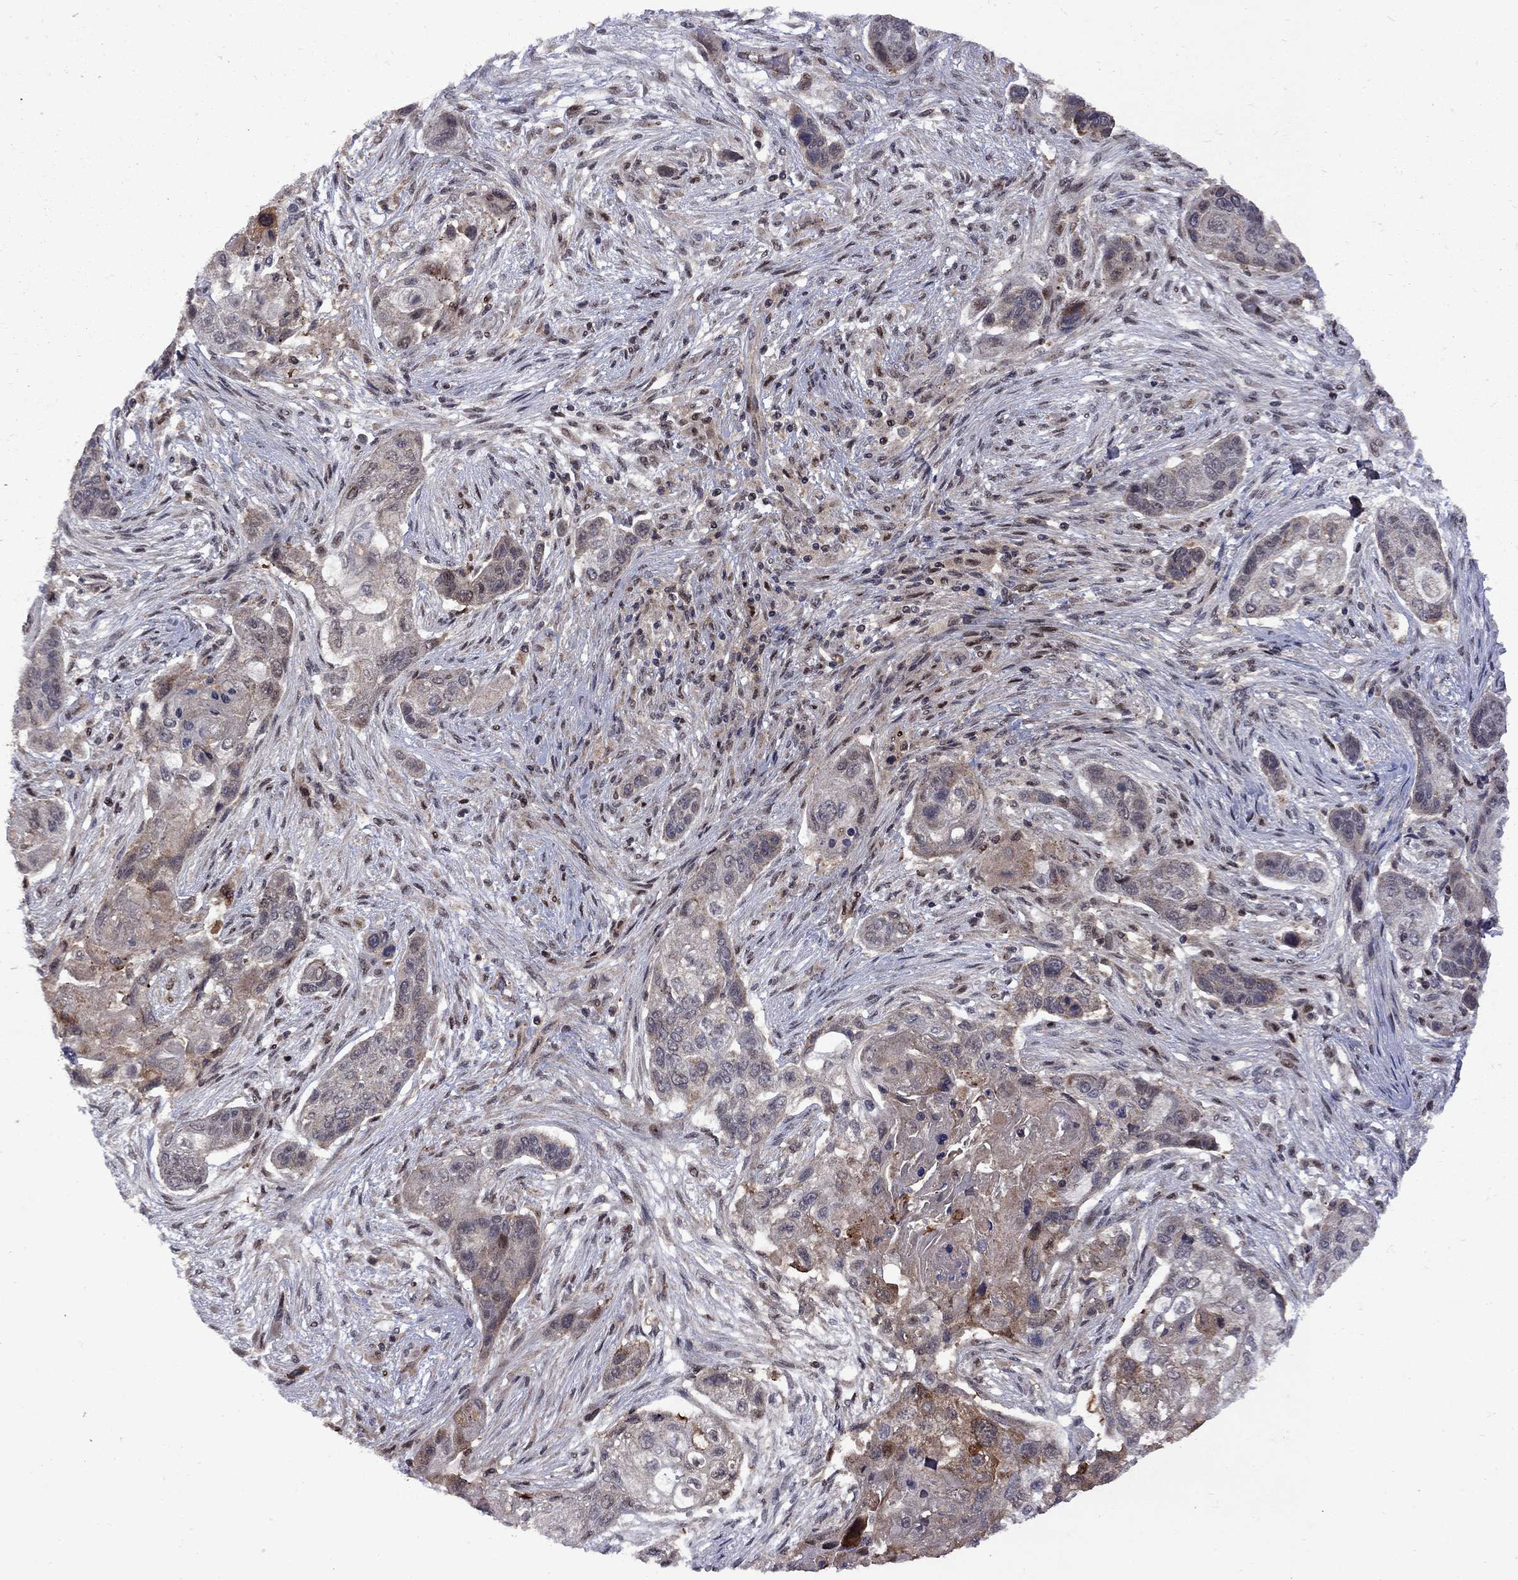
{"staining": {"intensity": "negative", "quantity": "none", "location": "none"}, "tissue": "lung cancer", "cell_type": "Tumor cells", "image_type": "cancer", "snomed": [{"axis": "morphology", "description": "Squamous cell carcinoma, NOS"}, {"axis": "topography", "description": "Lung"}], "caption": "The micrograph demonstrates no staining of tumor cells in lung cancer (squamous cell carcinoma).", "gene": "IPP", "patient": {"sex": "male", "age": 69}}